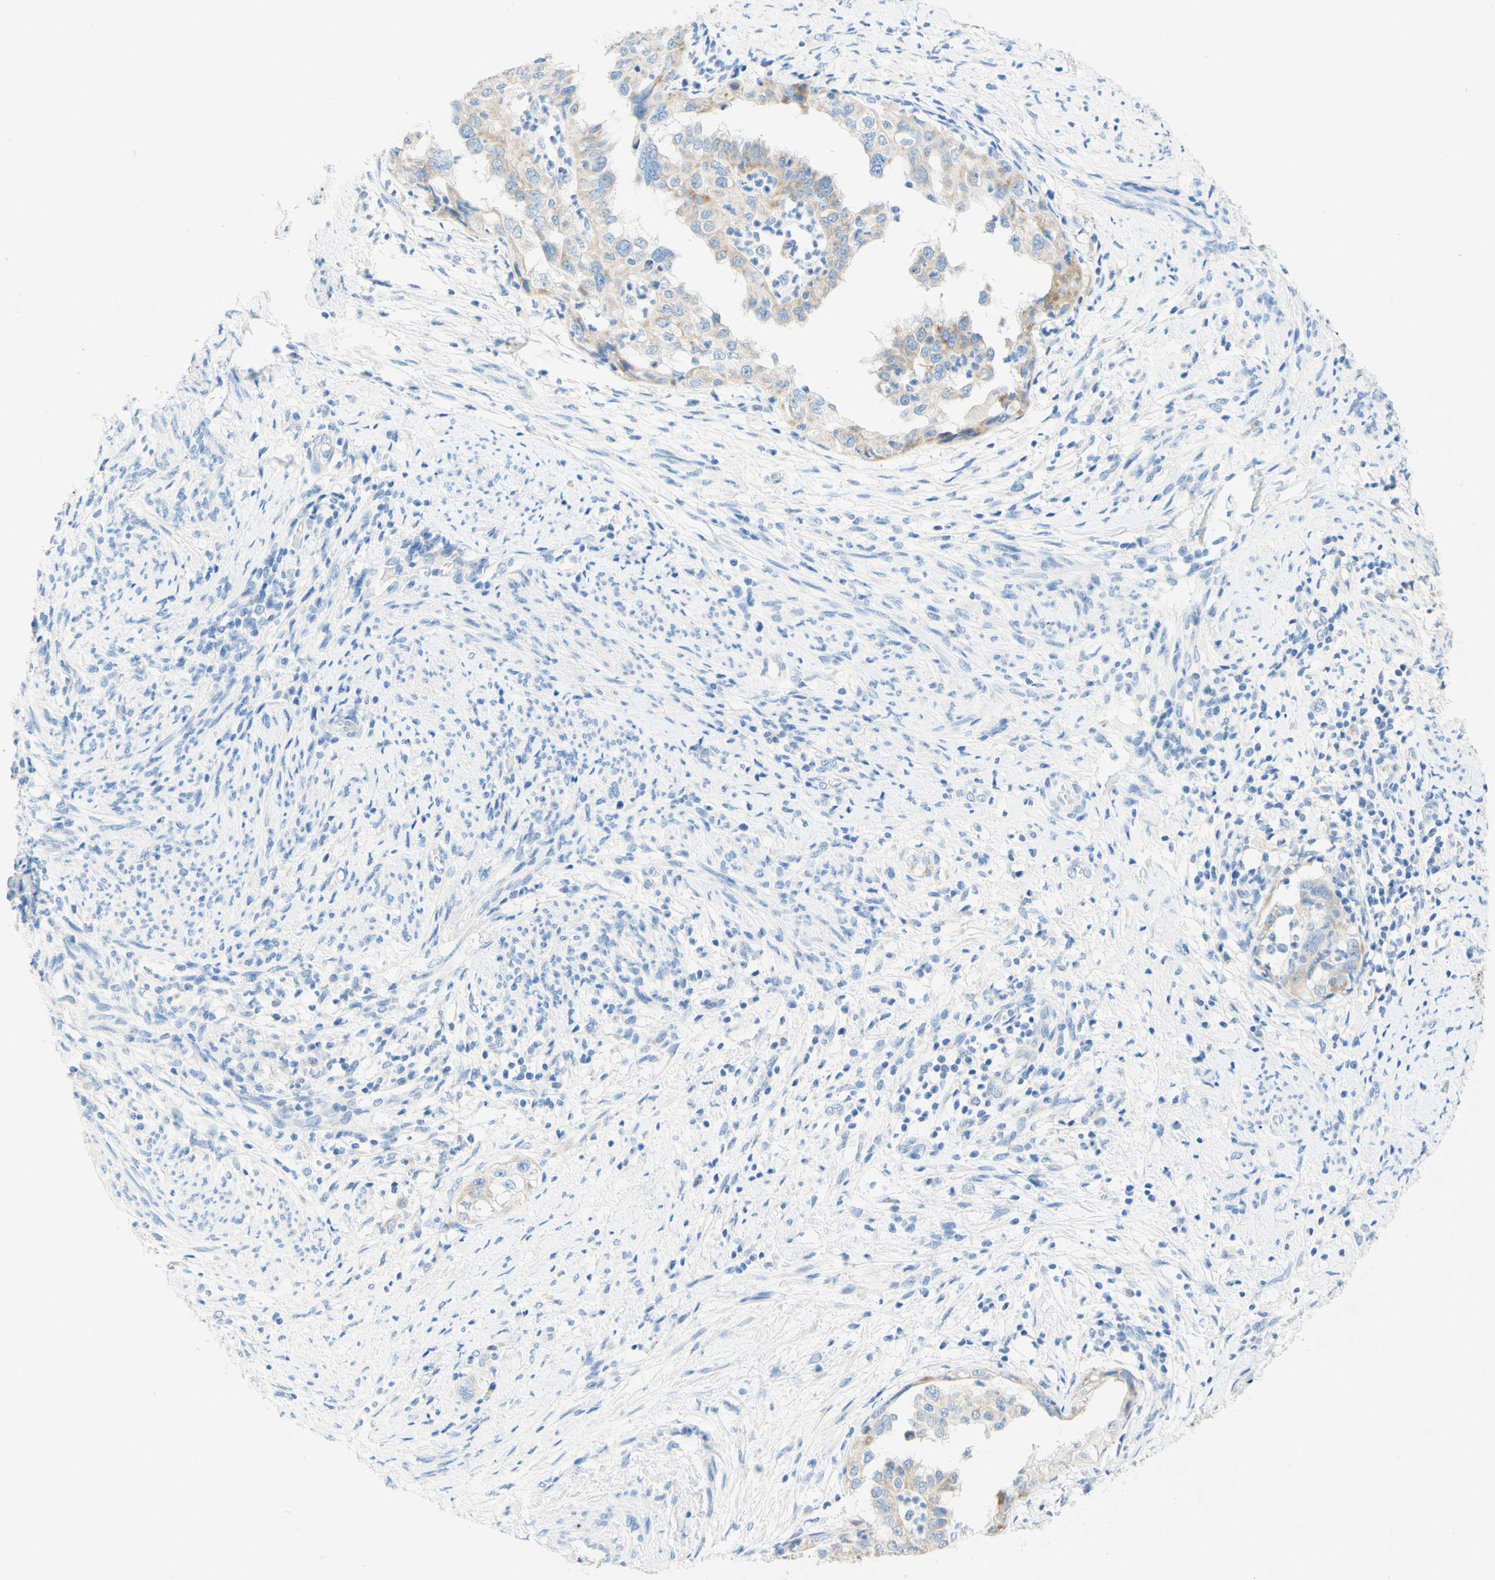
{"staining": {"intensity": "weak", "quantity": "25%-75%", "location": "cytoplasmic/membranous"}, "tissue": "endometrial cancer", "cell_type": "Tumor cells", "image_type": "cancer", "snomed": [{"axis": "morphology", "description": "Adenocarcinoma, NOS"}, {"axis": "topography", "description": "Endometrium"}], "caption": "DAB immunohistochemical staining of human endometrial cancer (adenocarcinoma) displays weak cytoplasmic/membranous protein staining in about 25%-75% of tumor cells. (Stains: DAB (3,3'-diaminobenzidine) in brown, nuclei in blue, Microscopy: brightfield microscopy at high magnification).", "gene": "SLC46A1", "patient": {"sex": "female", "age": 85}}